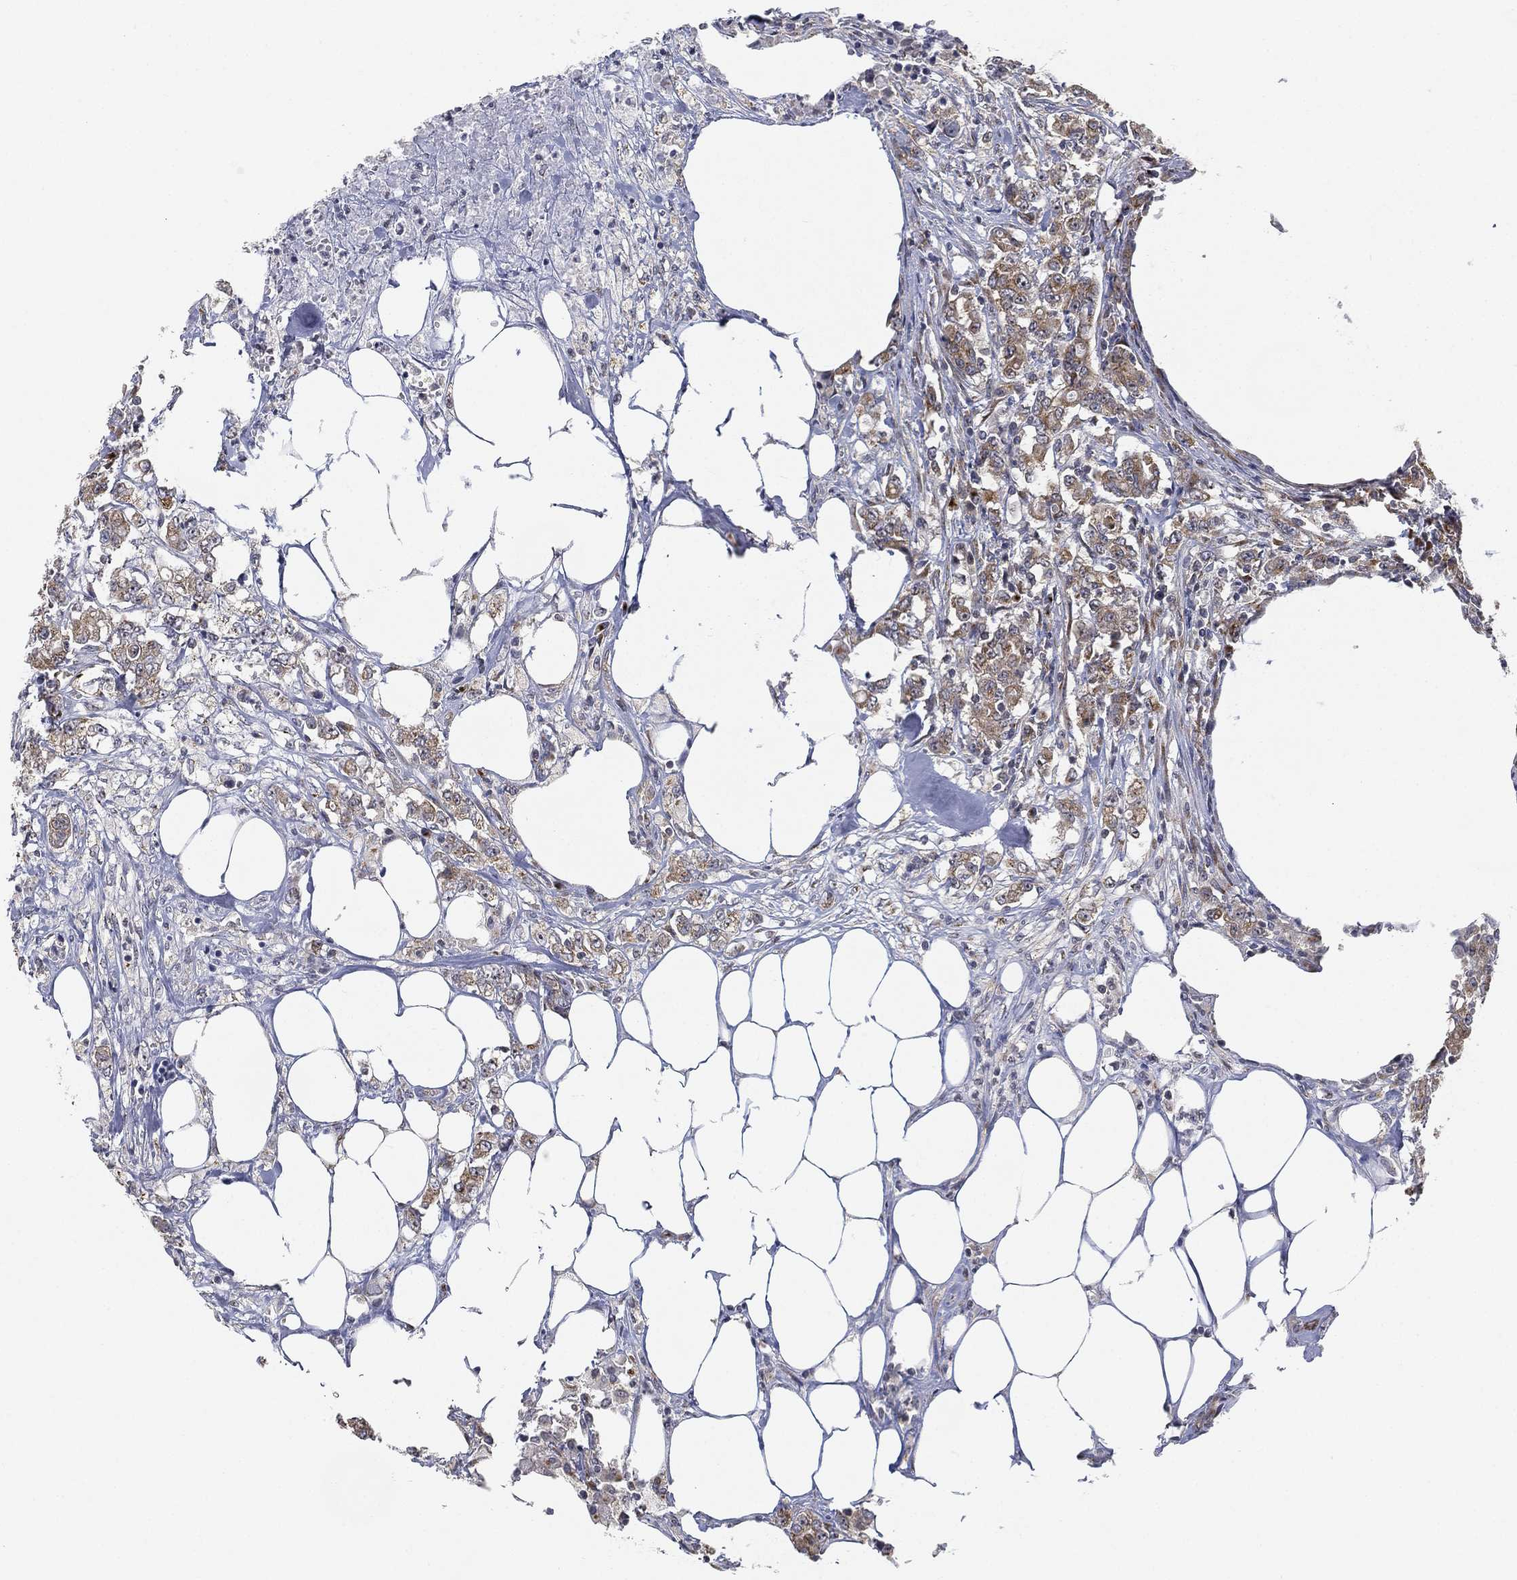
{"staining": {"intensity": "moderate", "quantity": "<25%", "location": "cytoplasmic/membranous"}, "tissue": "colorectal cancer", "cell_type": "Tumor cells", "image_type": "cancer", "snomed": [{"axis": "morphology", "description": "Adenocarcinoma, NOS"}, {"axis": "topography", "description": "Colon"}], "caption": "Immunohistochemical staining of colorectal adenocarcinoma shows moderate cytoplasmic/membranous protein expression in about <25% of tumor cells. The protein is shown in brown color, while the nuclei are stained blue.", "gene": "TICAM1", "patient": {"sex": "female", "age": 48}}